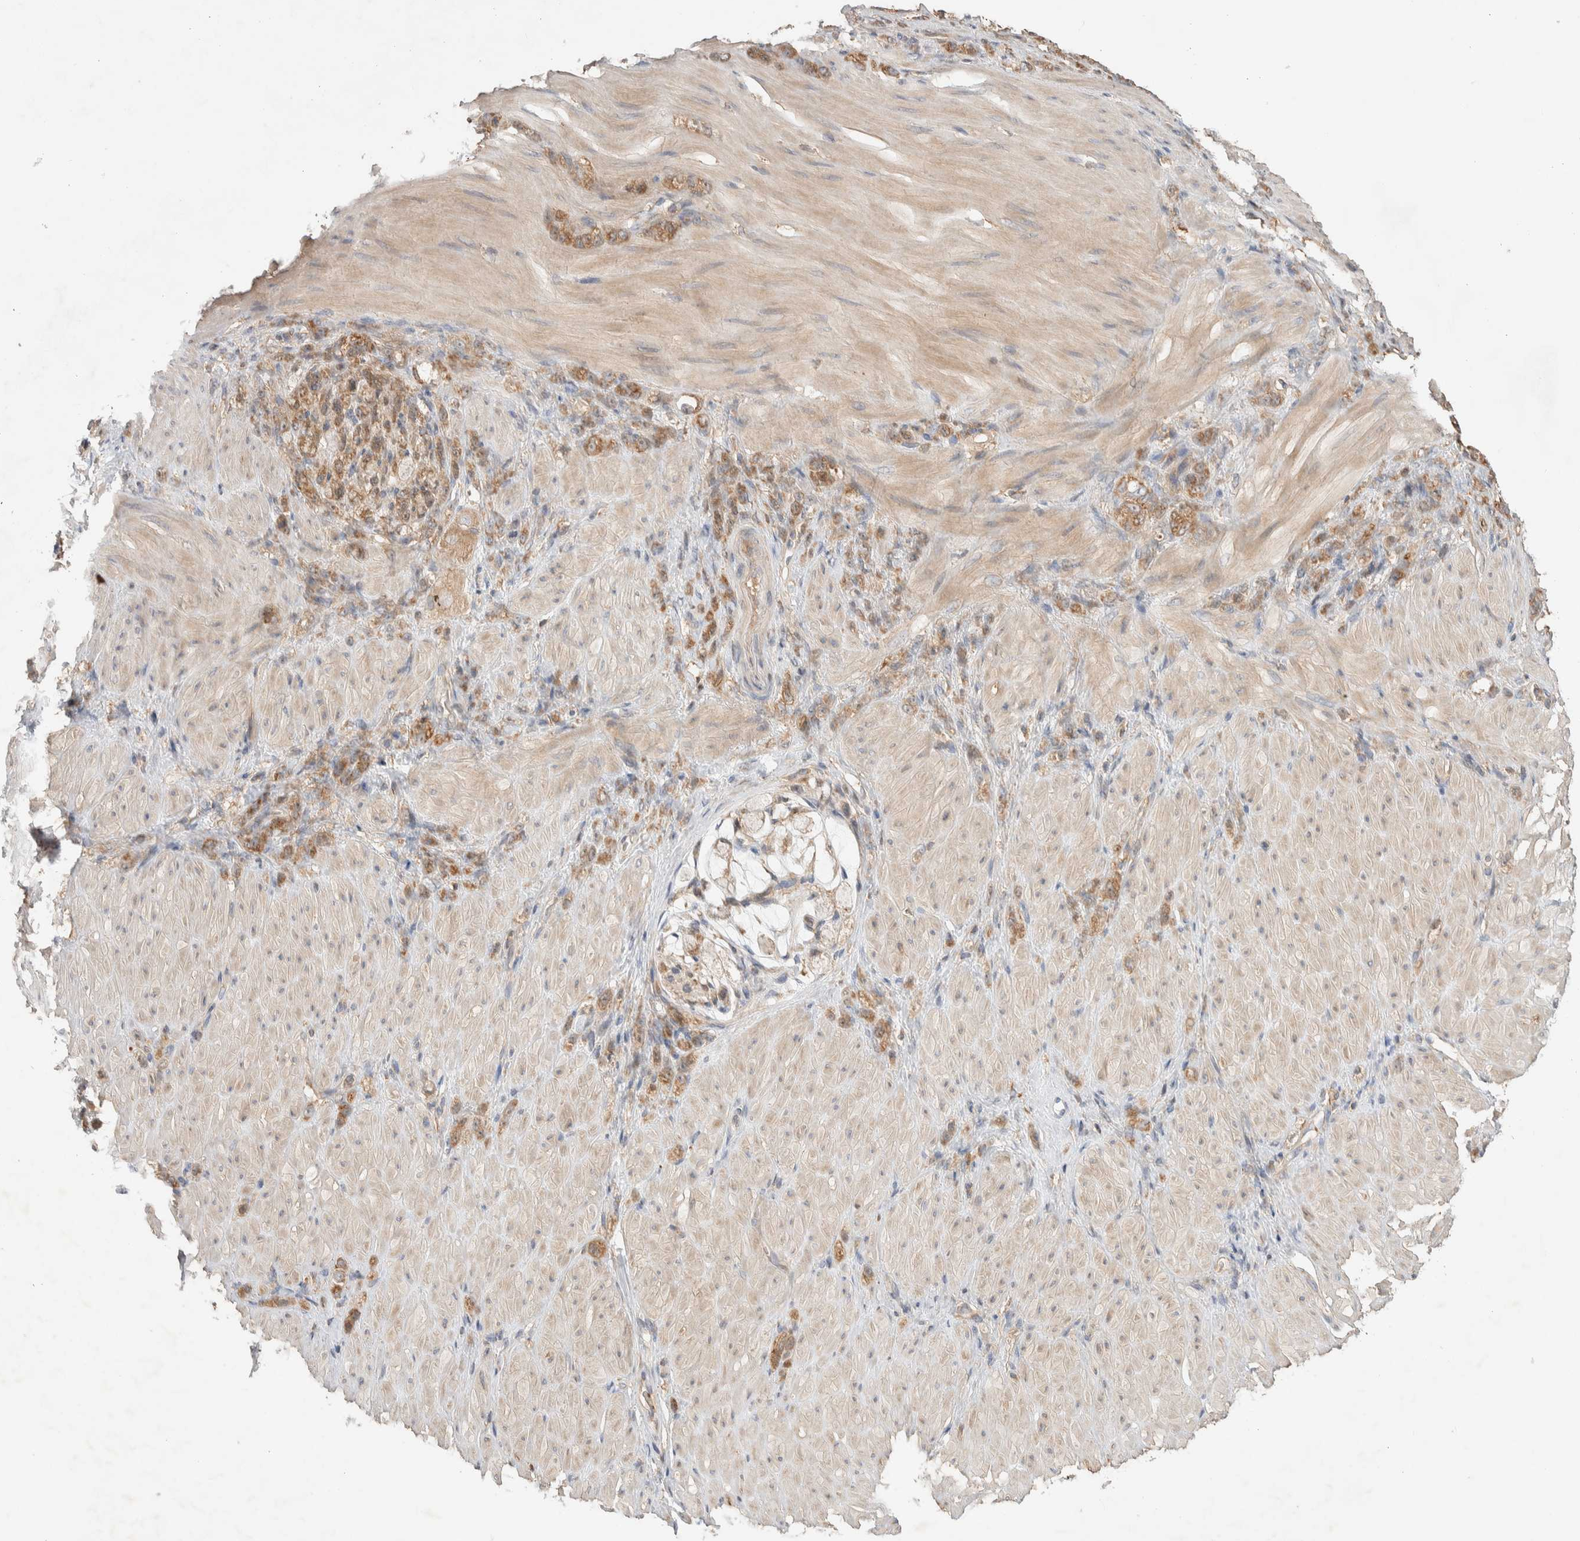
{"staining": {"intensity": "moderate", "quantity": ">75%", "location": "cytoplasmic/membranous"}, "tissue": "stomach cancer", "cell_type": "Tumor cells", "image_type": "cancer", "snomed": [{"axis": "morphology", "description": "Normal tissue, NOS"}, {"axis": "morphology", "description": "Adenocarcinoma, NOS"}, {"axis": "topography", "description": "Stomach"}], "caption": "IHC (DAB) staining of stomach cancer (adenocarcinoma) exhibits moderate cytoplasmic/membranous protein staining in about >75% of tumor cells.", "gene": "DEPTOR", "patient": {"sex": "male", "age": 82}}